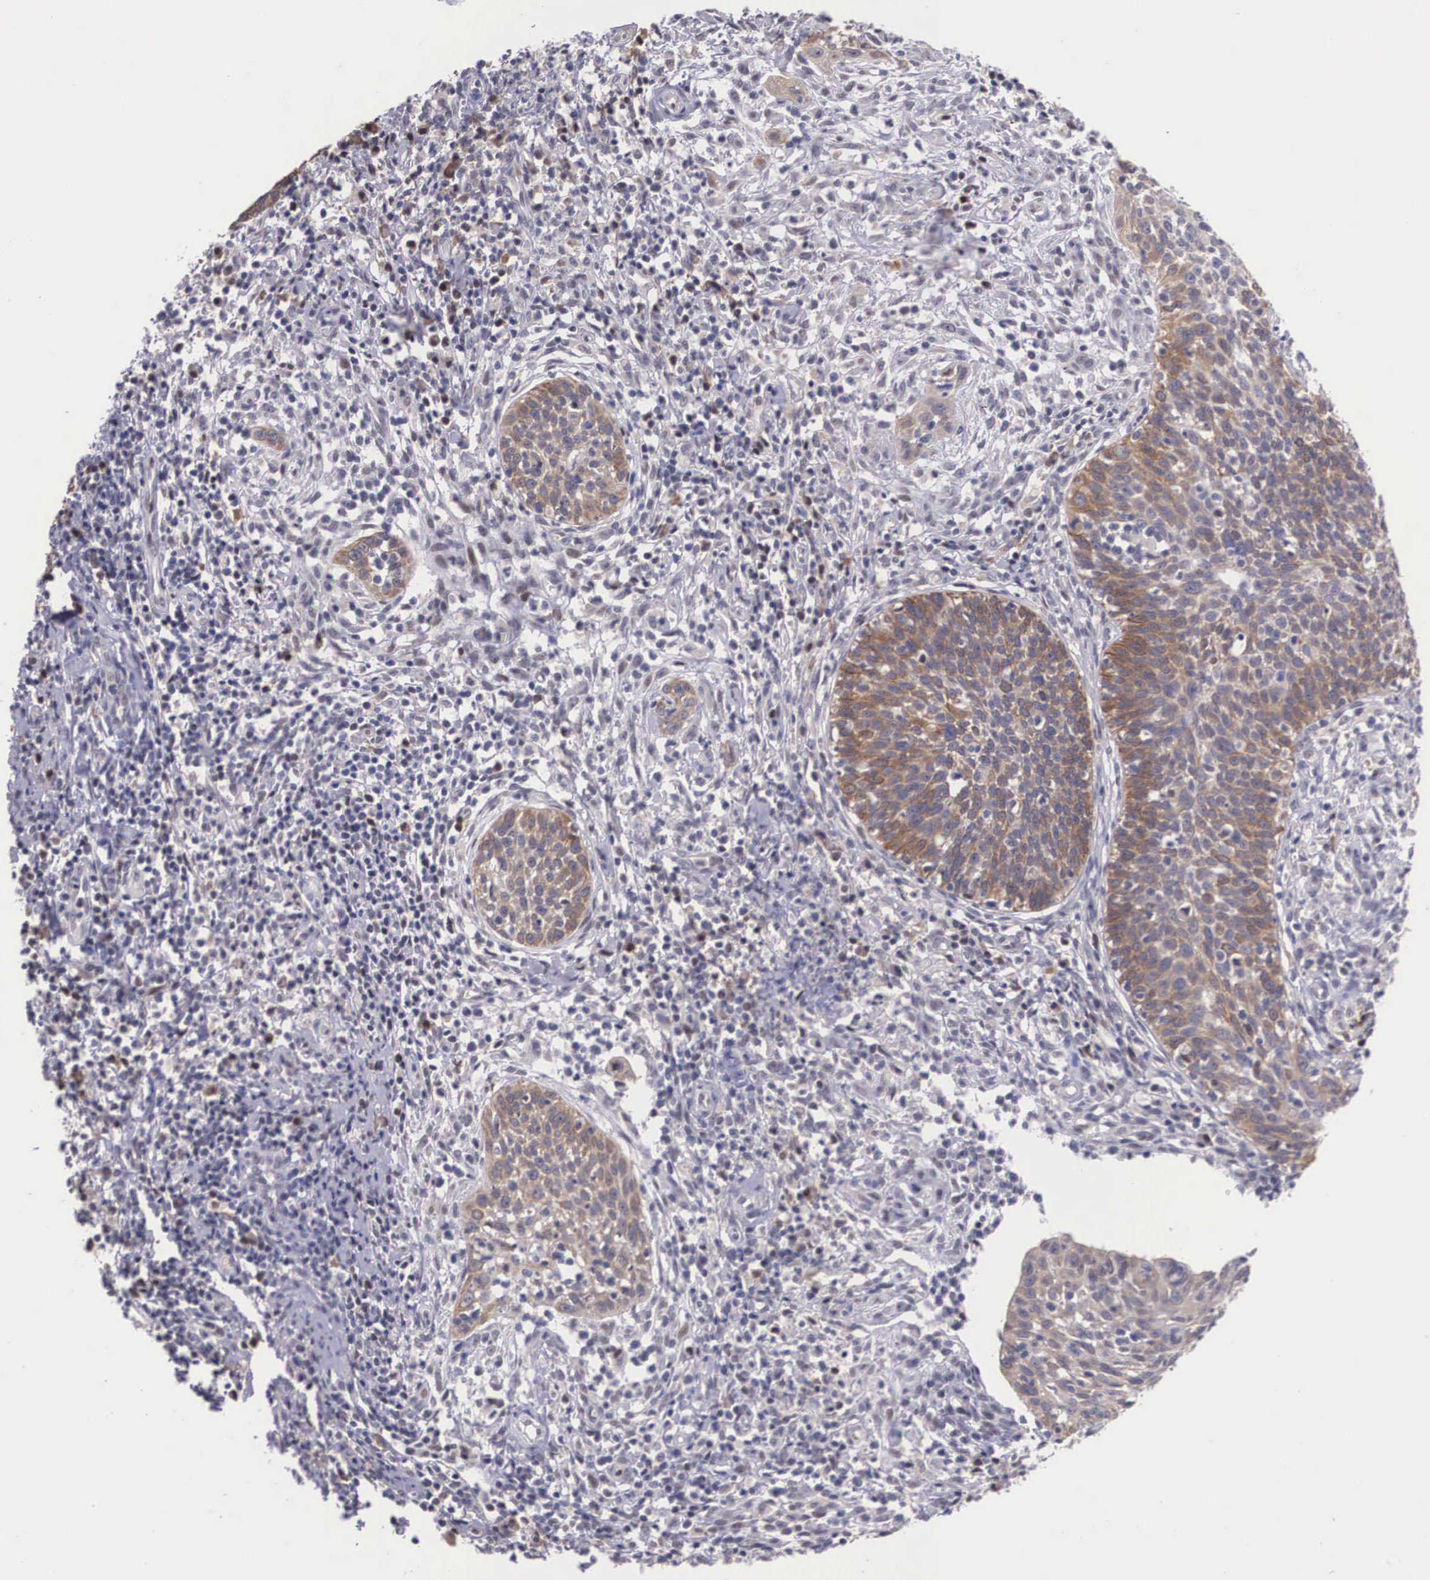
{"staining": {"intensity": "moderate", "quantity": "25%-75%", "location": "cytoplasmic/membranous"}, "tissue": "cervical cancer", "cell_type": "Tumor cells", "image_type": "cancer", "snomed": [{"axis": "morphology", "description": "Squamous cell carcinoma, NOS"}, {"axis": "topography", "description": "Cervix"}], "caption": "Brown immunohistochemical staining in cervical squamous cell carcinoma shows moderate cytoplasmic/membranous staining in about 25%-75% of tumor cells.", "gene": "SLC25A21", "patient": {"sex": "female", "age": 41}}